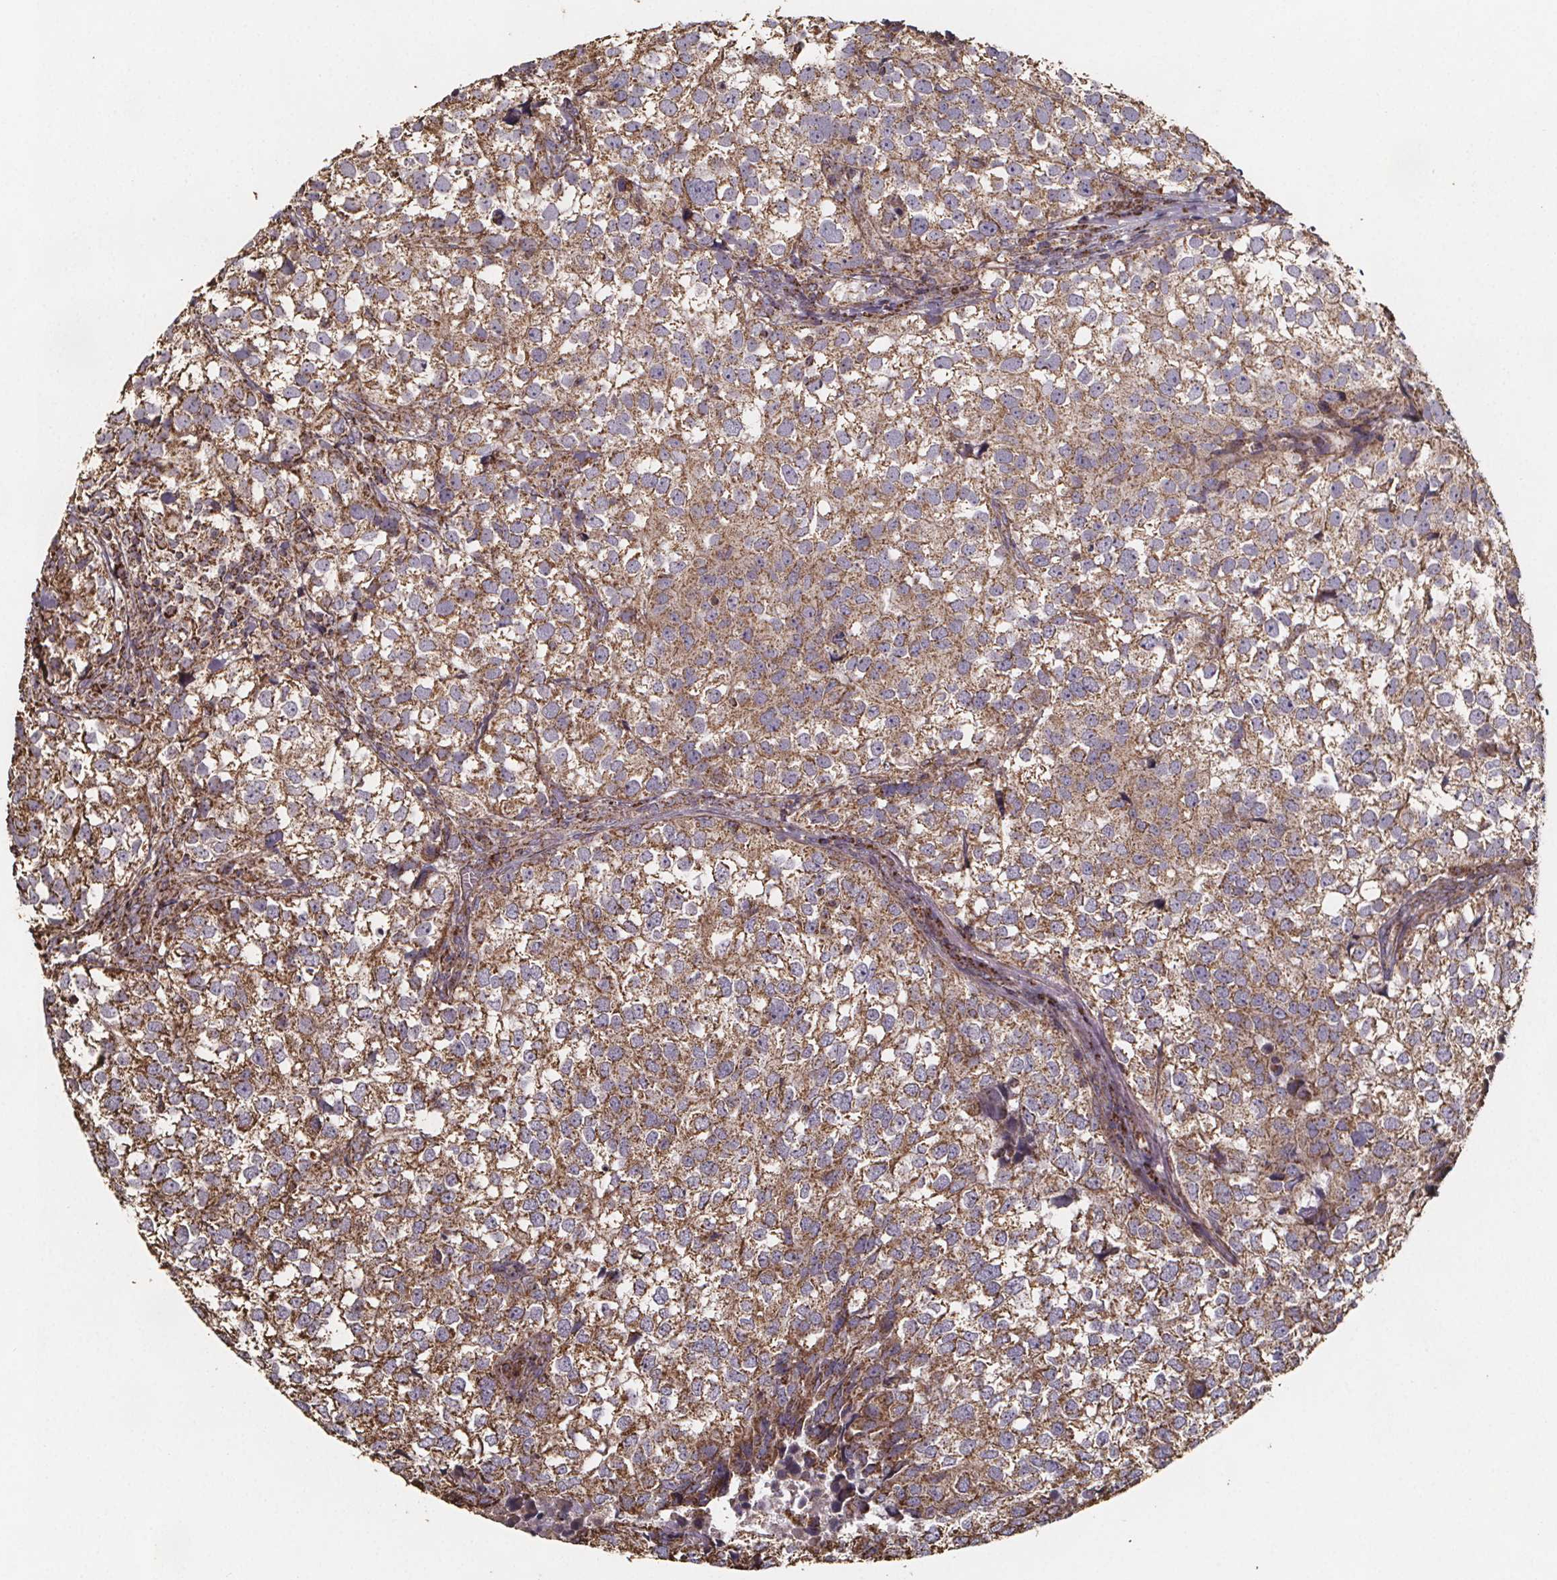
{"staining": {"intensity": "moderate", "quantity": ">75%", "location": "cytoplasmic/membranous"}, "tissue": "breast cancer", "cell_type": "Tumor cells", "image_type": "cancer", "snomed": [{"axis": "morphology", "description": "Duct carcinoma"}, {"axis": "topography", "description": "Breast"}], "caption": "Immunohistochemical staining of intraductal carcinoma (breast) displays moderate cytoplasmic/membranous protein expression in about >75% of tumor cells.", "gene": "SLC35D2", "patient": {"sex": "female", "age": 30}}